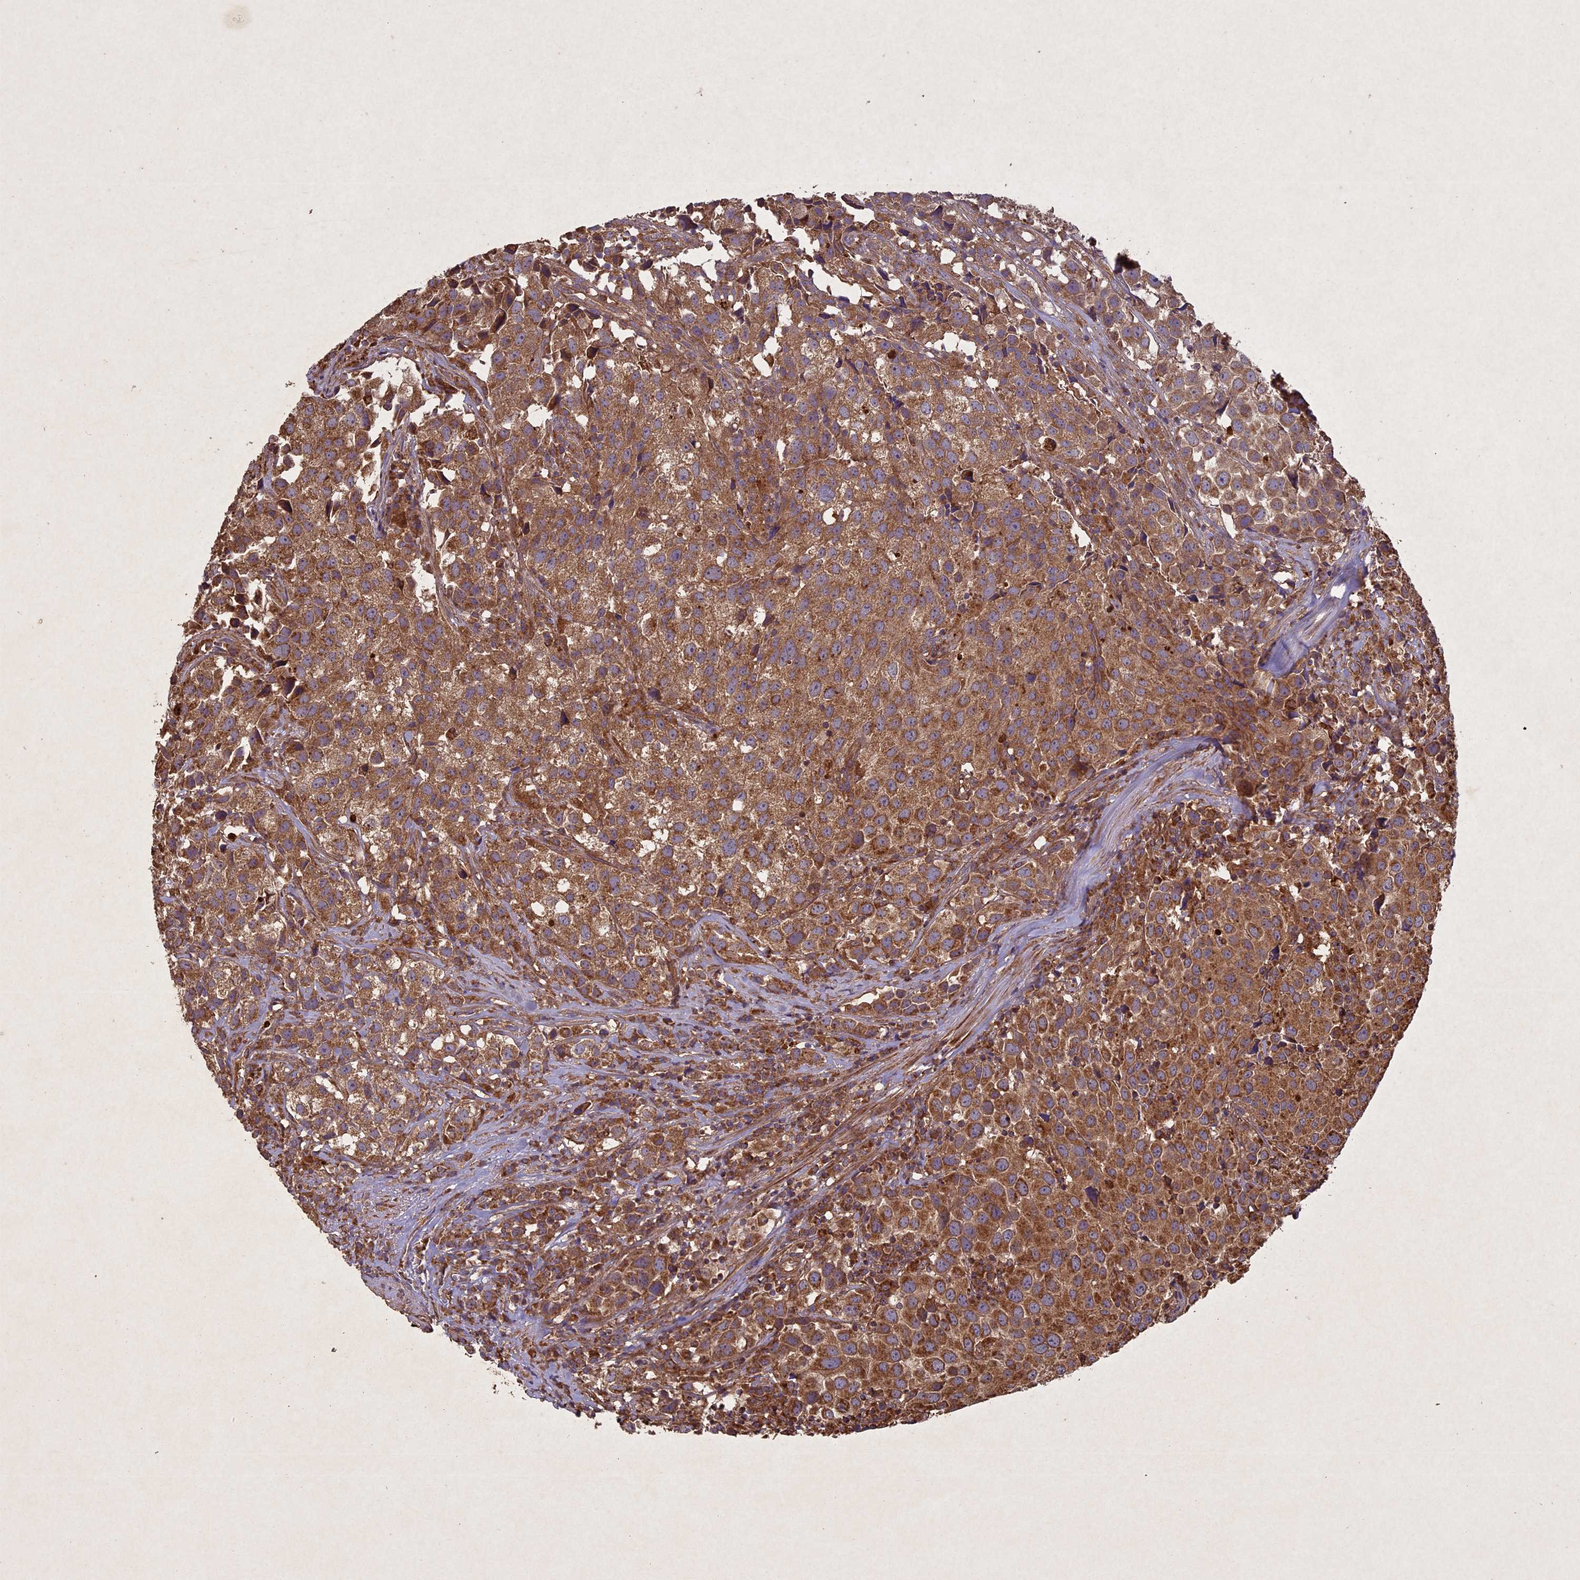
{"staining": {"intensity": "moderate", "quantity": ">75%", "location": "cytoplasmic/membranous"}, "tissue": "urothelial cancer", "cell_type": "Tumor cells", "image_type": "cancer", "snomed": [{"axis": "morphology", "description": "Urothelial carcinoma, High grade"}, {"axis": "topography", "description": "Urinary bladder"}], "caption": "IHC (DAB (3,3'-diaminobenzidine)) staining of human urothelial carcinoma (high-grade) displays moderate cytoplasmic/membranous protein expression in approximately >75% of tumor cells.", "gene": "CIAO2B", "patient": {"sex": "female", "age": 75}}